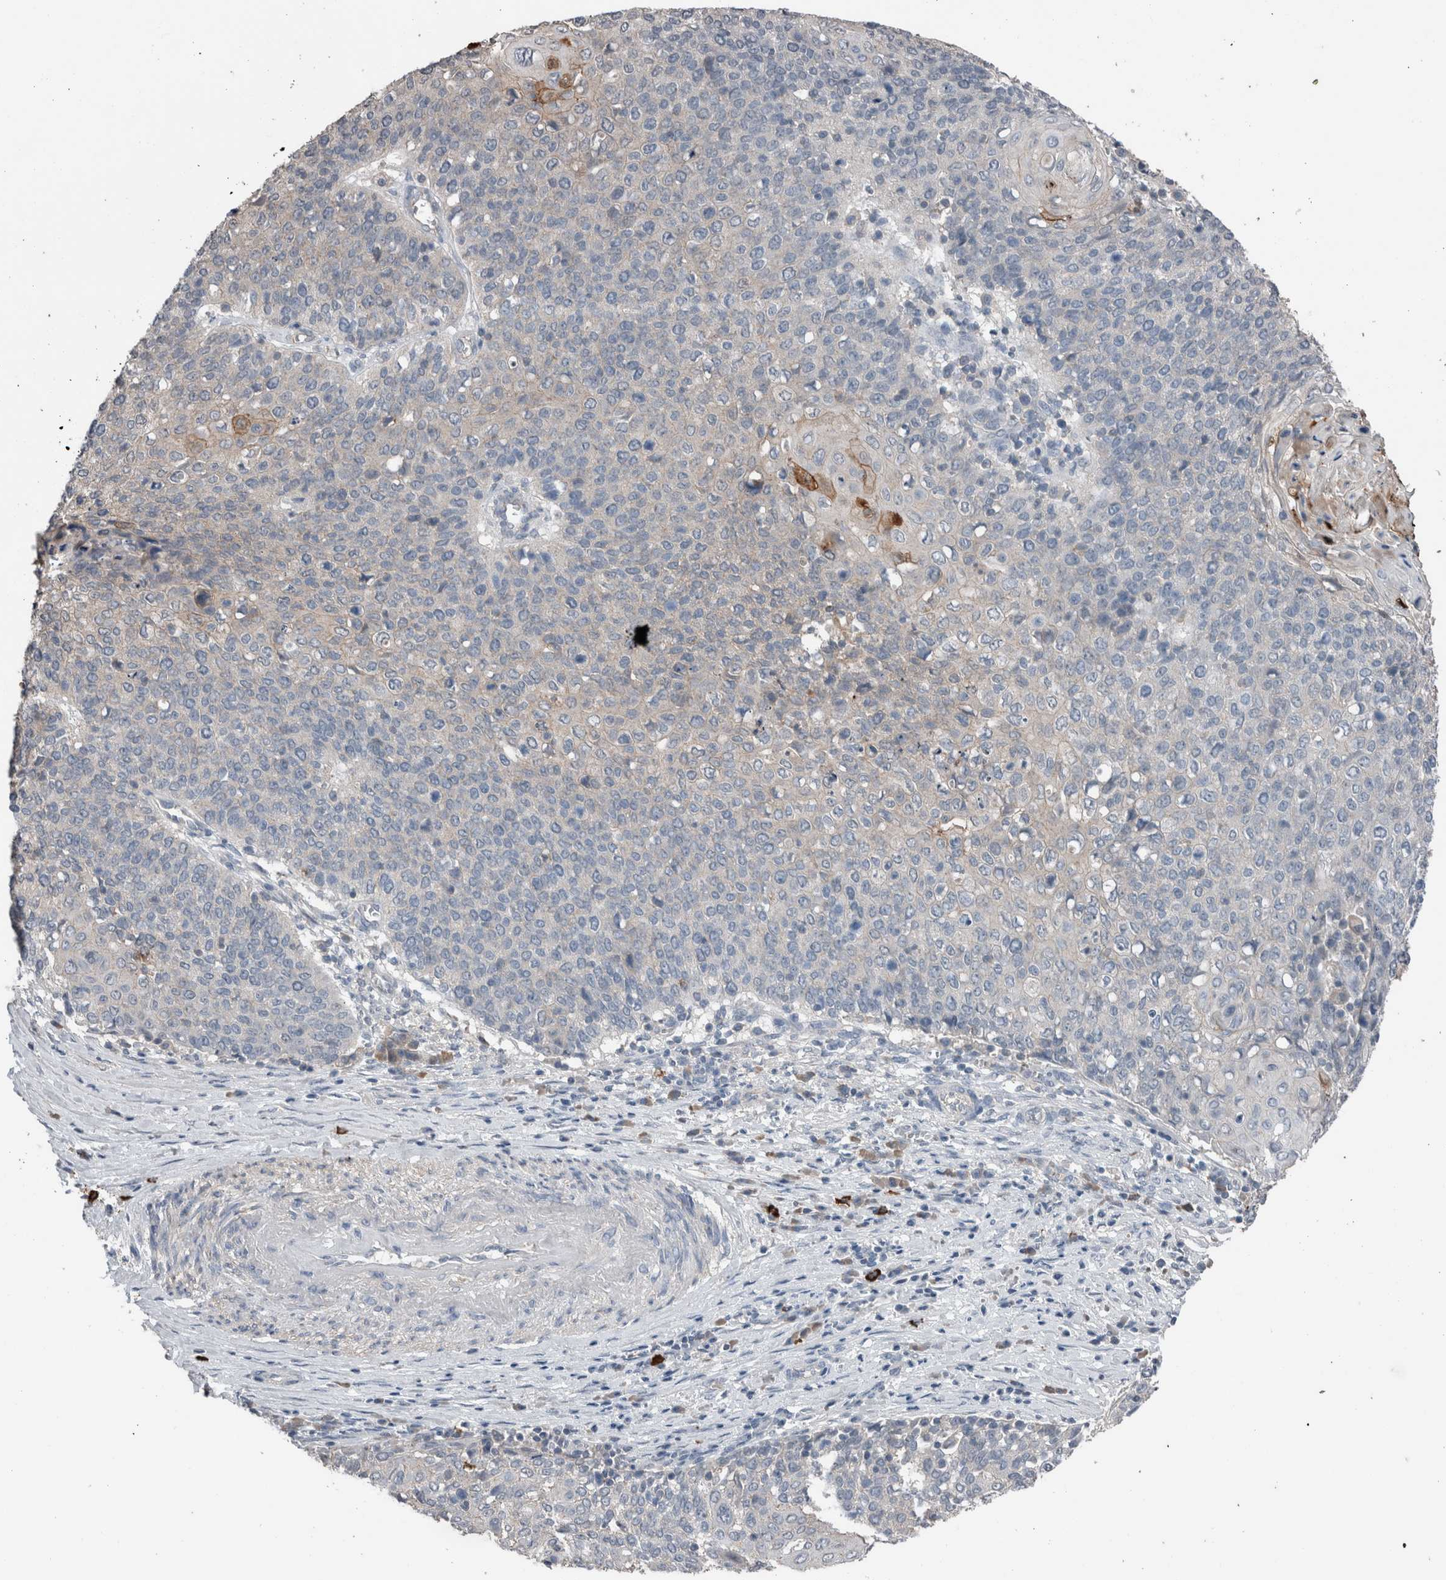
{"staining": {"intensity": "negative", "quantity": "none", "location": "none"}, "tissue": "cervical cancer", "cell_type": "Tumor cells", "image_type": "cancer", "snomed": [{"axis": "morphology", "description": "Squamous cell carcinoma, NOS"}, {"axis": "topography", "description": "Cervix"}], "caption": "Immunohistochemical staining of human squamous cell carcinoma (cervical) exhibits no significant staining in tumor cells.", "gene": "CRNN", "patient": {"sex": "female", "age": 39}}